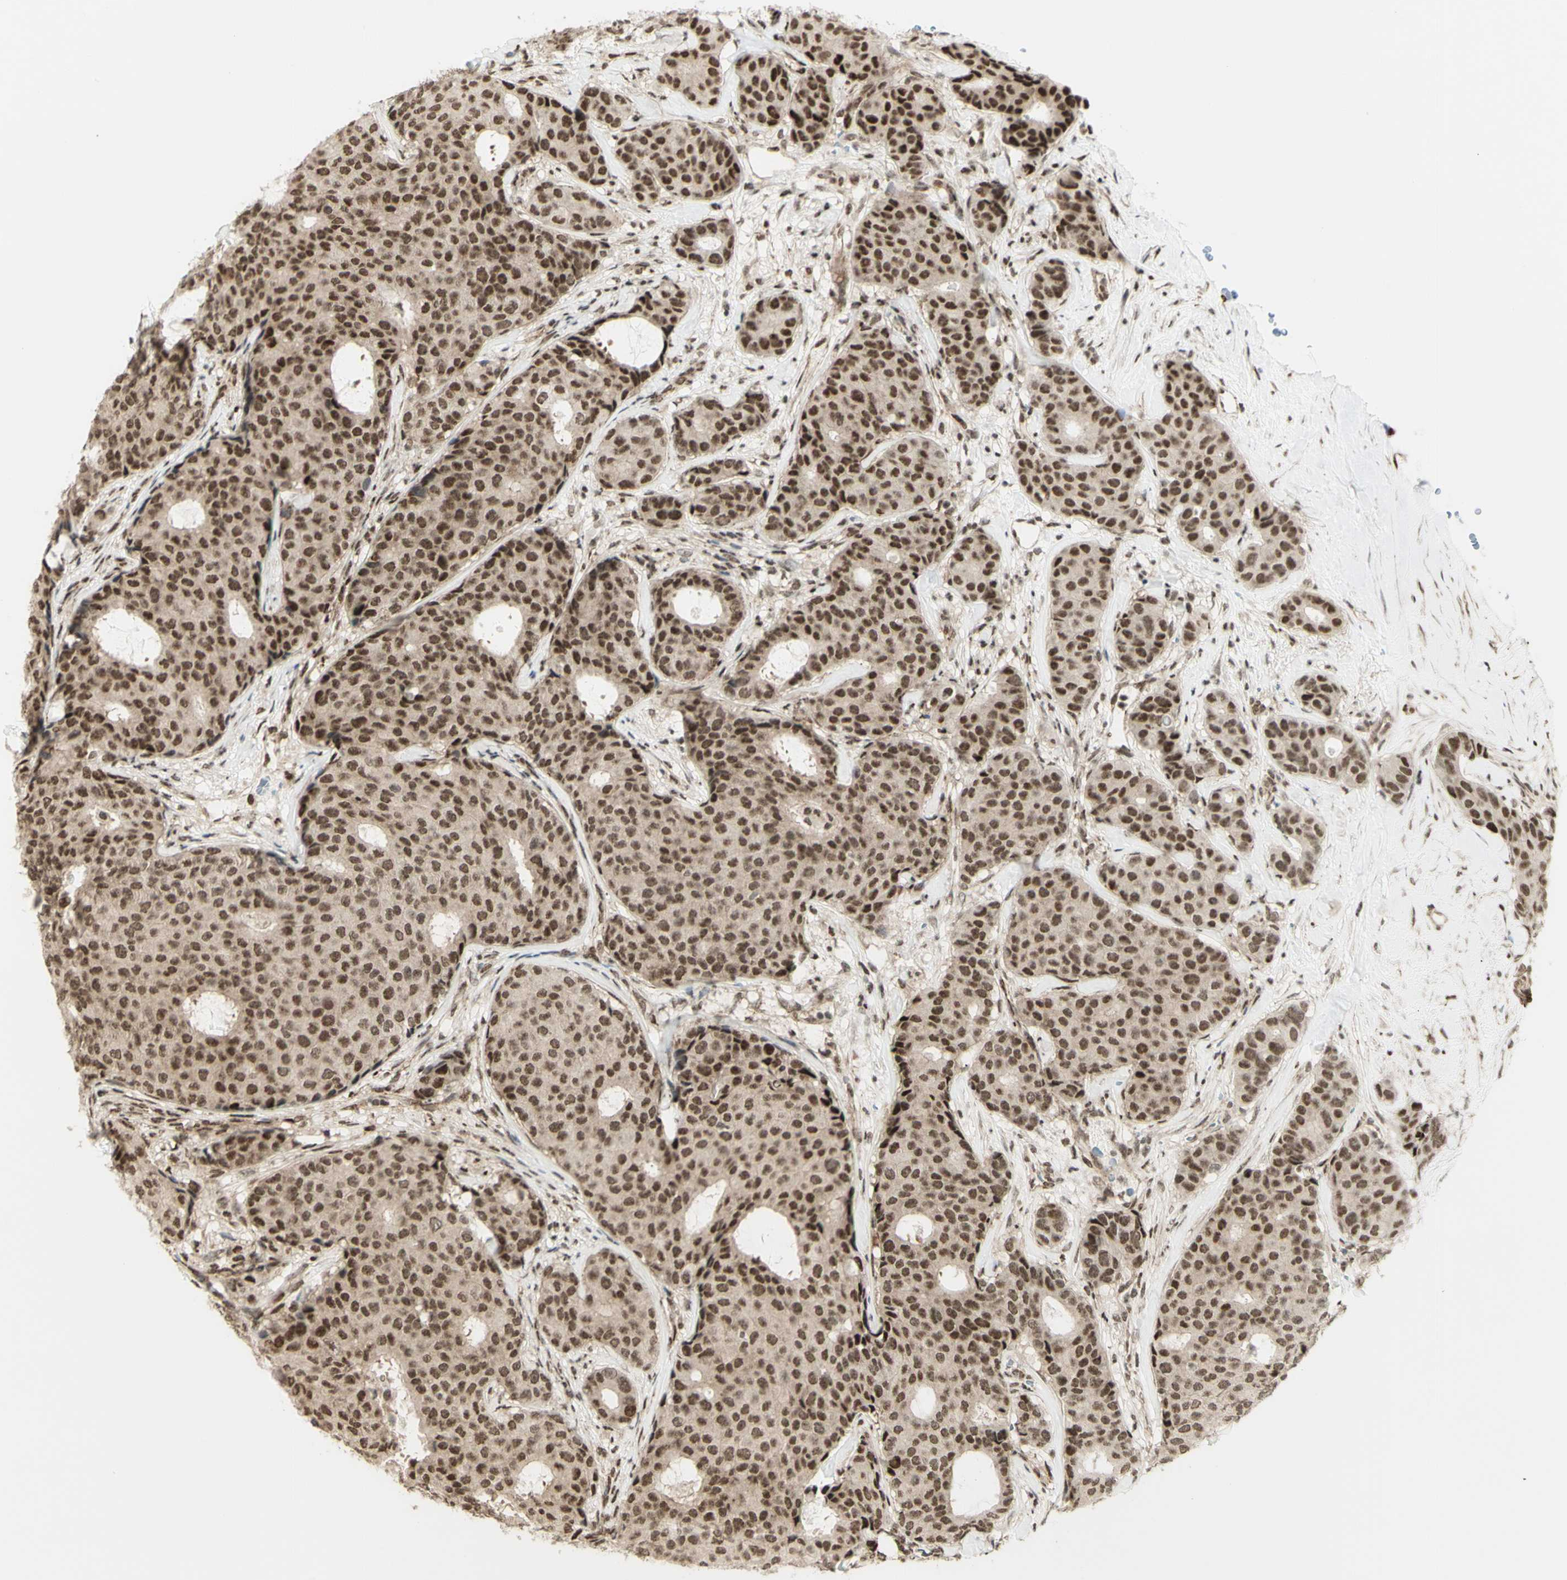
{"staining": {"intensity": "moderate", "quantity": ">75%", "location": "nuclear"}, "tissue": "breast cancer", "cell_type": "Tumor cells", "image_type": "cancer", "snomed": [{"axis": "morphology", "description": "Duct carcinoma"}, {"axis": "topography", "description": "Breast"}], "caption": "About >75% of tumor cells in breast cancer (invasive ductal carcinoma) show moderate nuclear protein expression as visualized by brown immunohistochemical staining.", "gene": "ZMYM6", "patient": {"sex": "female", "age": 75}}